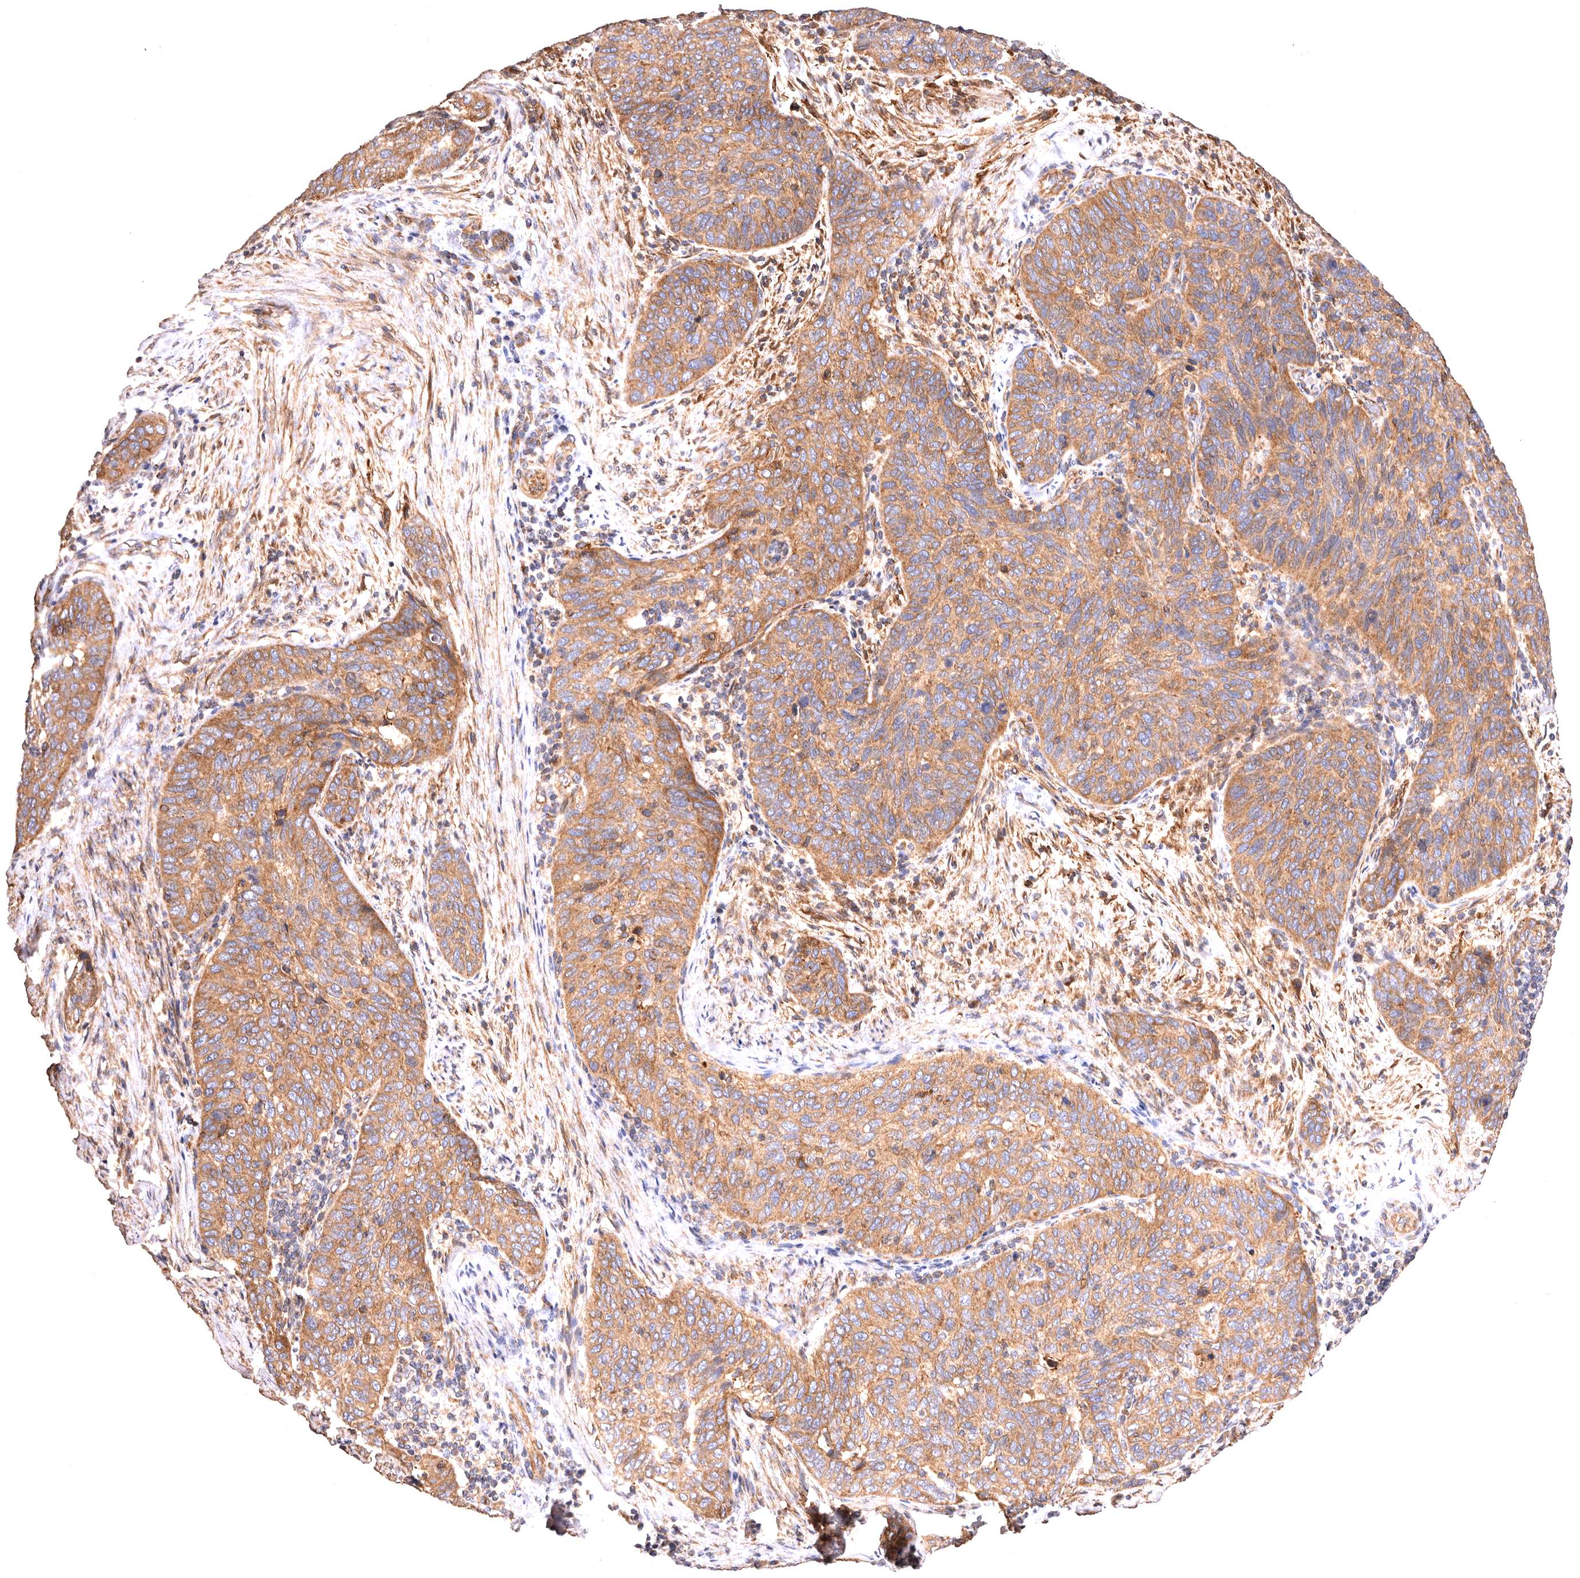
{"staining": {"intensity": "moderate", "quantity": ">75%", "location": "cytoplasmic/membranous"}, "tissue": "cervical cancer", "cell_type": "Tumor cells", "image_type": "cancer", "snomed": [{"axis": "morphology", "description": "Squamous cell carcinoma, NOS"}, {"axis": "topography", "description": "Cervix"}], "caption": "Immunohistochemical staining of human cervical cancer (squamous cell carcinoma) demonstrates medium levels of moderate cytoplasmic/membranous protein expression in approximately >75% of tumor cells. The protein is stained brown, and the nuclei are stained in blue (DAB (3,3'-diaminobenzidine) IHC with brightfield microscopy, high magnification).", "gene": "VPS45", "patient": {"sex": "female", "age": 60}}